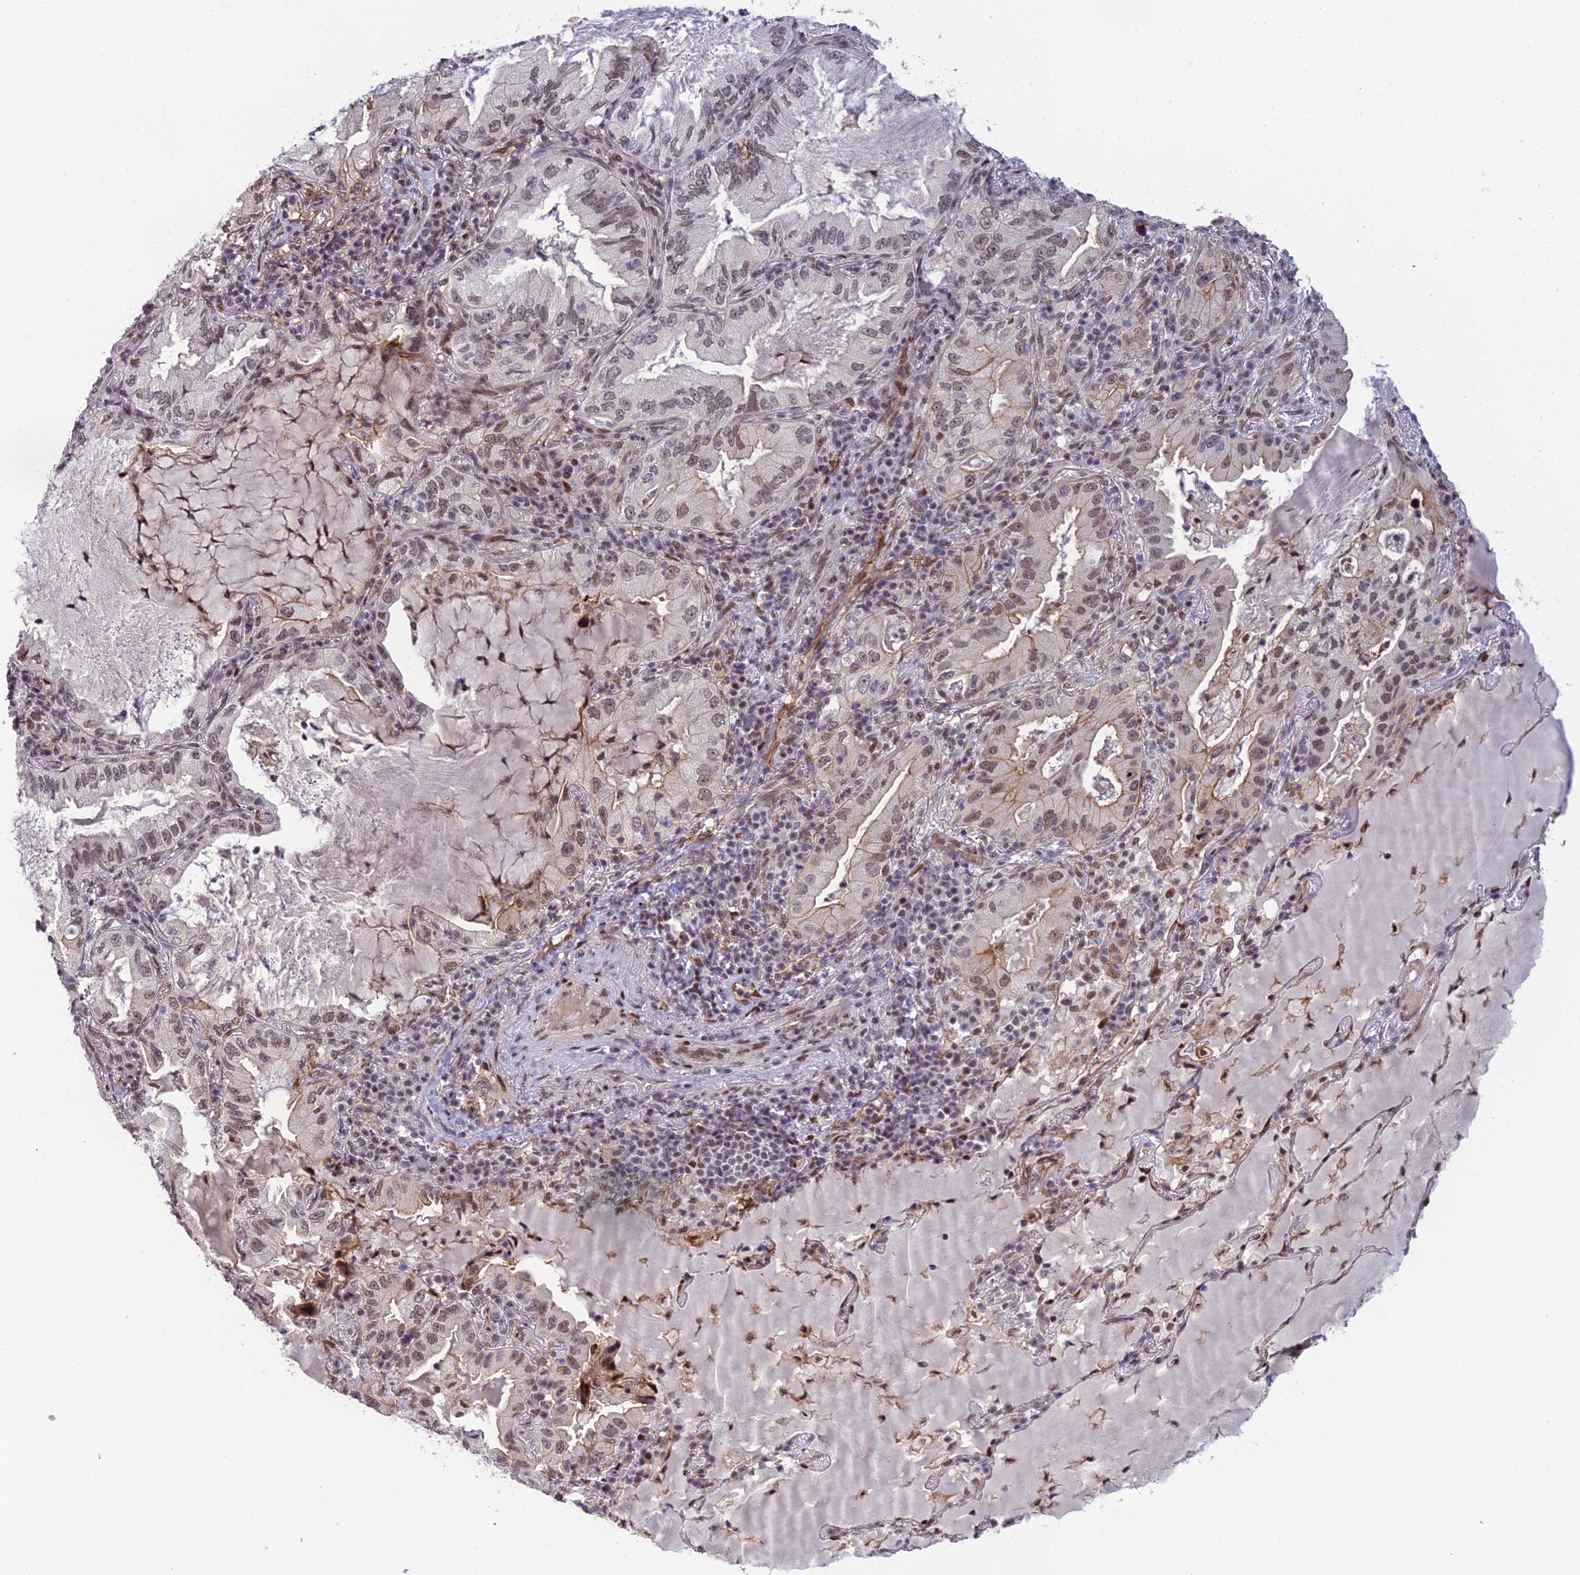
{"staining": {"intensity": "moderate", "quantity": "25%-75%", "location": "nuclear"}, "tissue": "lung cancer", "cell_type": "Tumor cells", "image_type": "cancer", "snomed": [{"axis": "morphology", "description": "Adenocarcinoma, NOS"}, {"axis": "topography", "description": "Lung"}], "caption": "Adenocarcinoma (lung) was stained to show a protein in brown. There is medium levels of moderate nuclear expression in about 25%-75% of tumor cells. (DAB (3,3'-diaminobenzidine) = brown stain, brightfield microscopy at high magnification).", "gene": "RANBP3", "patient": {"sex": "female", "age": 69}}